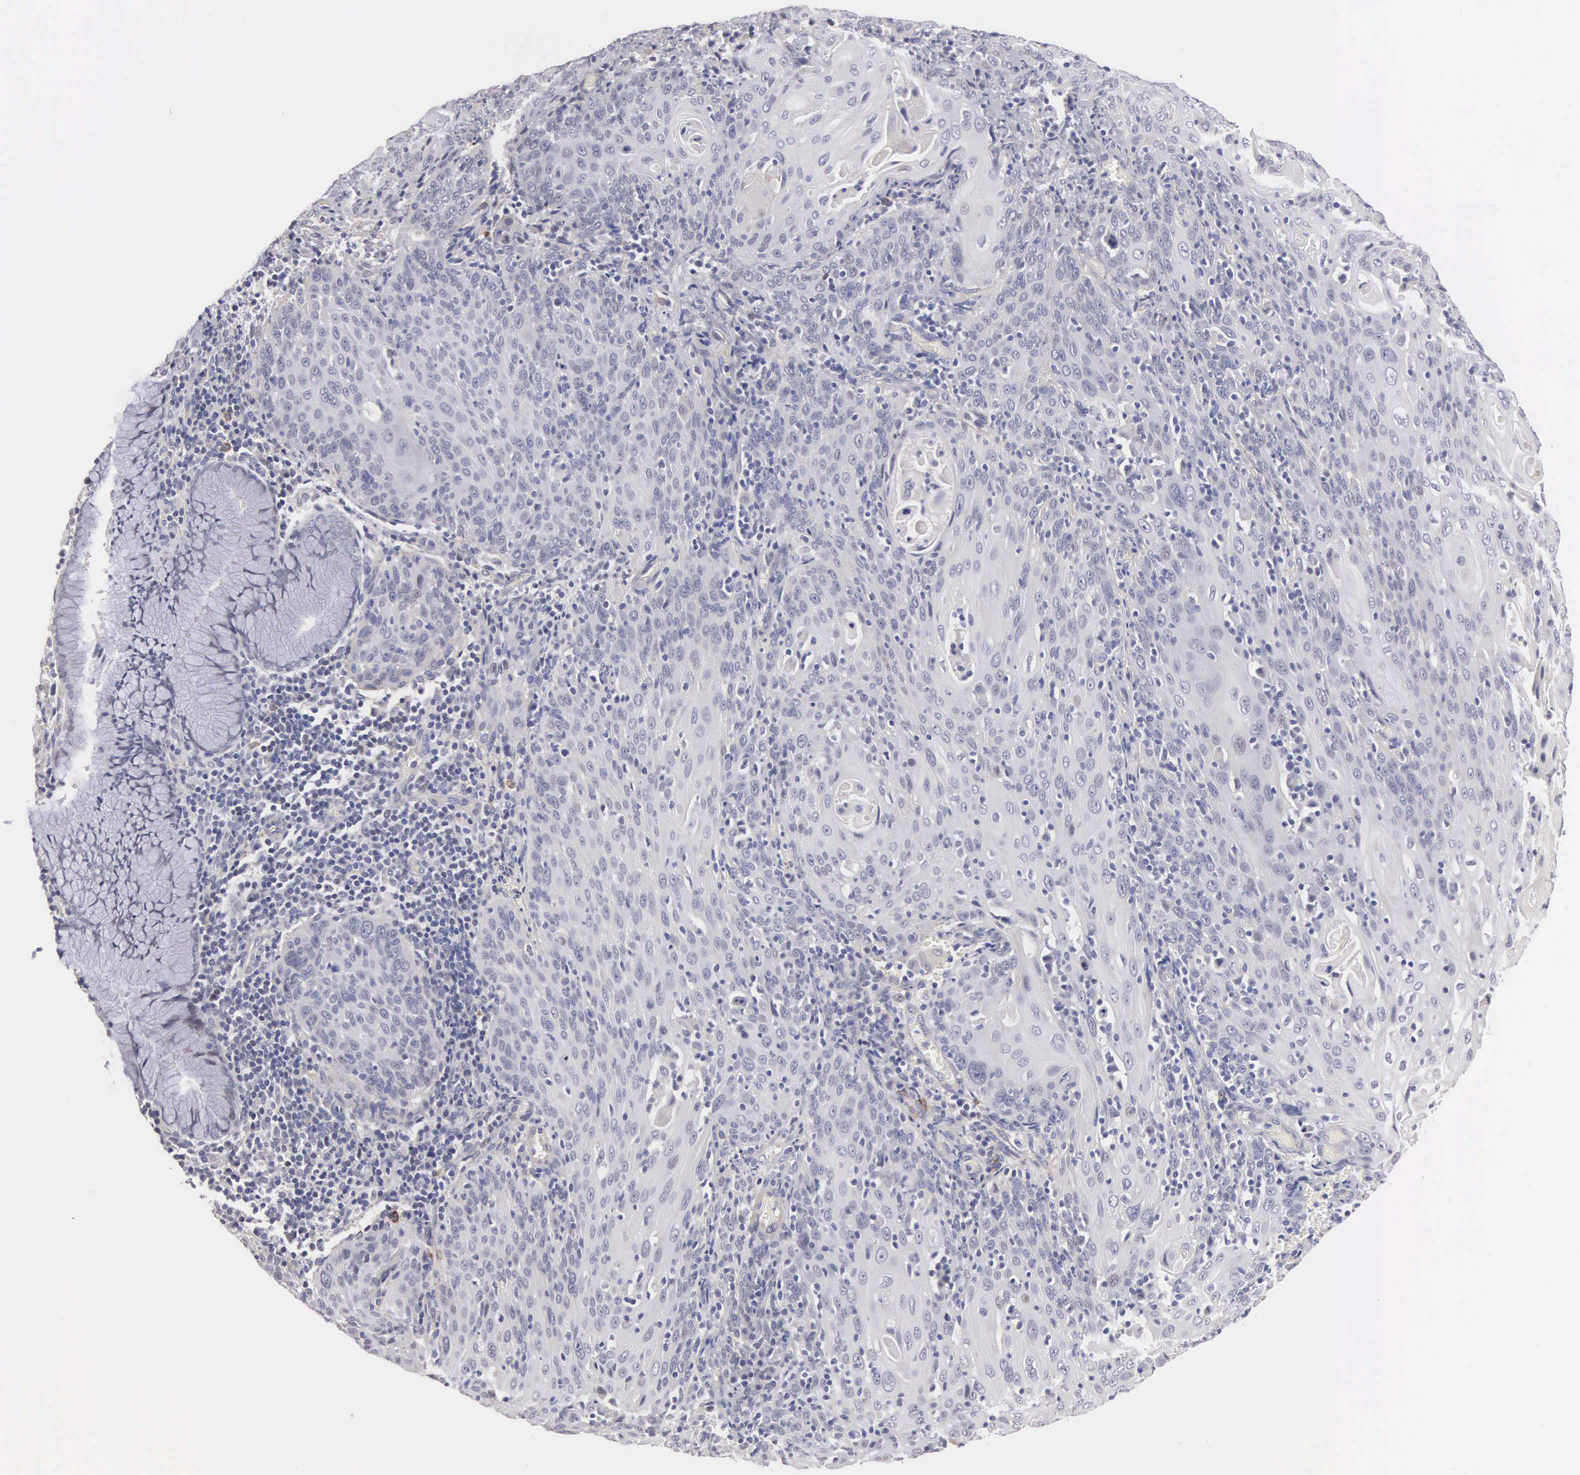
{"staining": {"intensity": "negative", "quantity": "none", "location": "none"}, "tissue": "cervical cancer", "cell_type": "Tumor cells", "image_type": "cancer", "snomed": [{"axis": "morphology", "description": "Squamous cell carcinoma, NOS"}, {"axis": "topography", "description": "Cervix"}], "caption": "The immunohistochemistry (IHC) histopathology image has no significant expression in tumor cells of cervical cancer (squamous cell carcinoma) tissue. (Immunohistochemistry (ihc), brightfield microscopy, high magnification).", "gene": "ELFN2", "patient": {"sex": "female", "age": 54}}